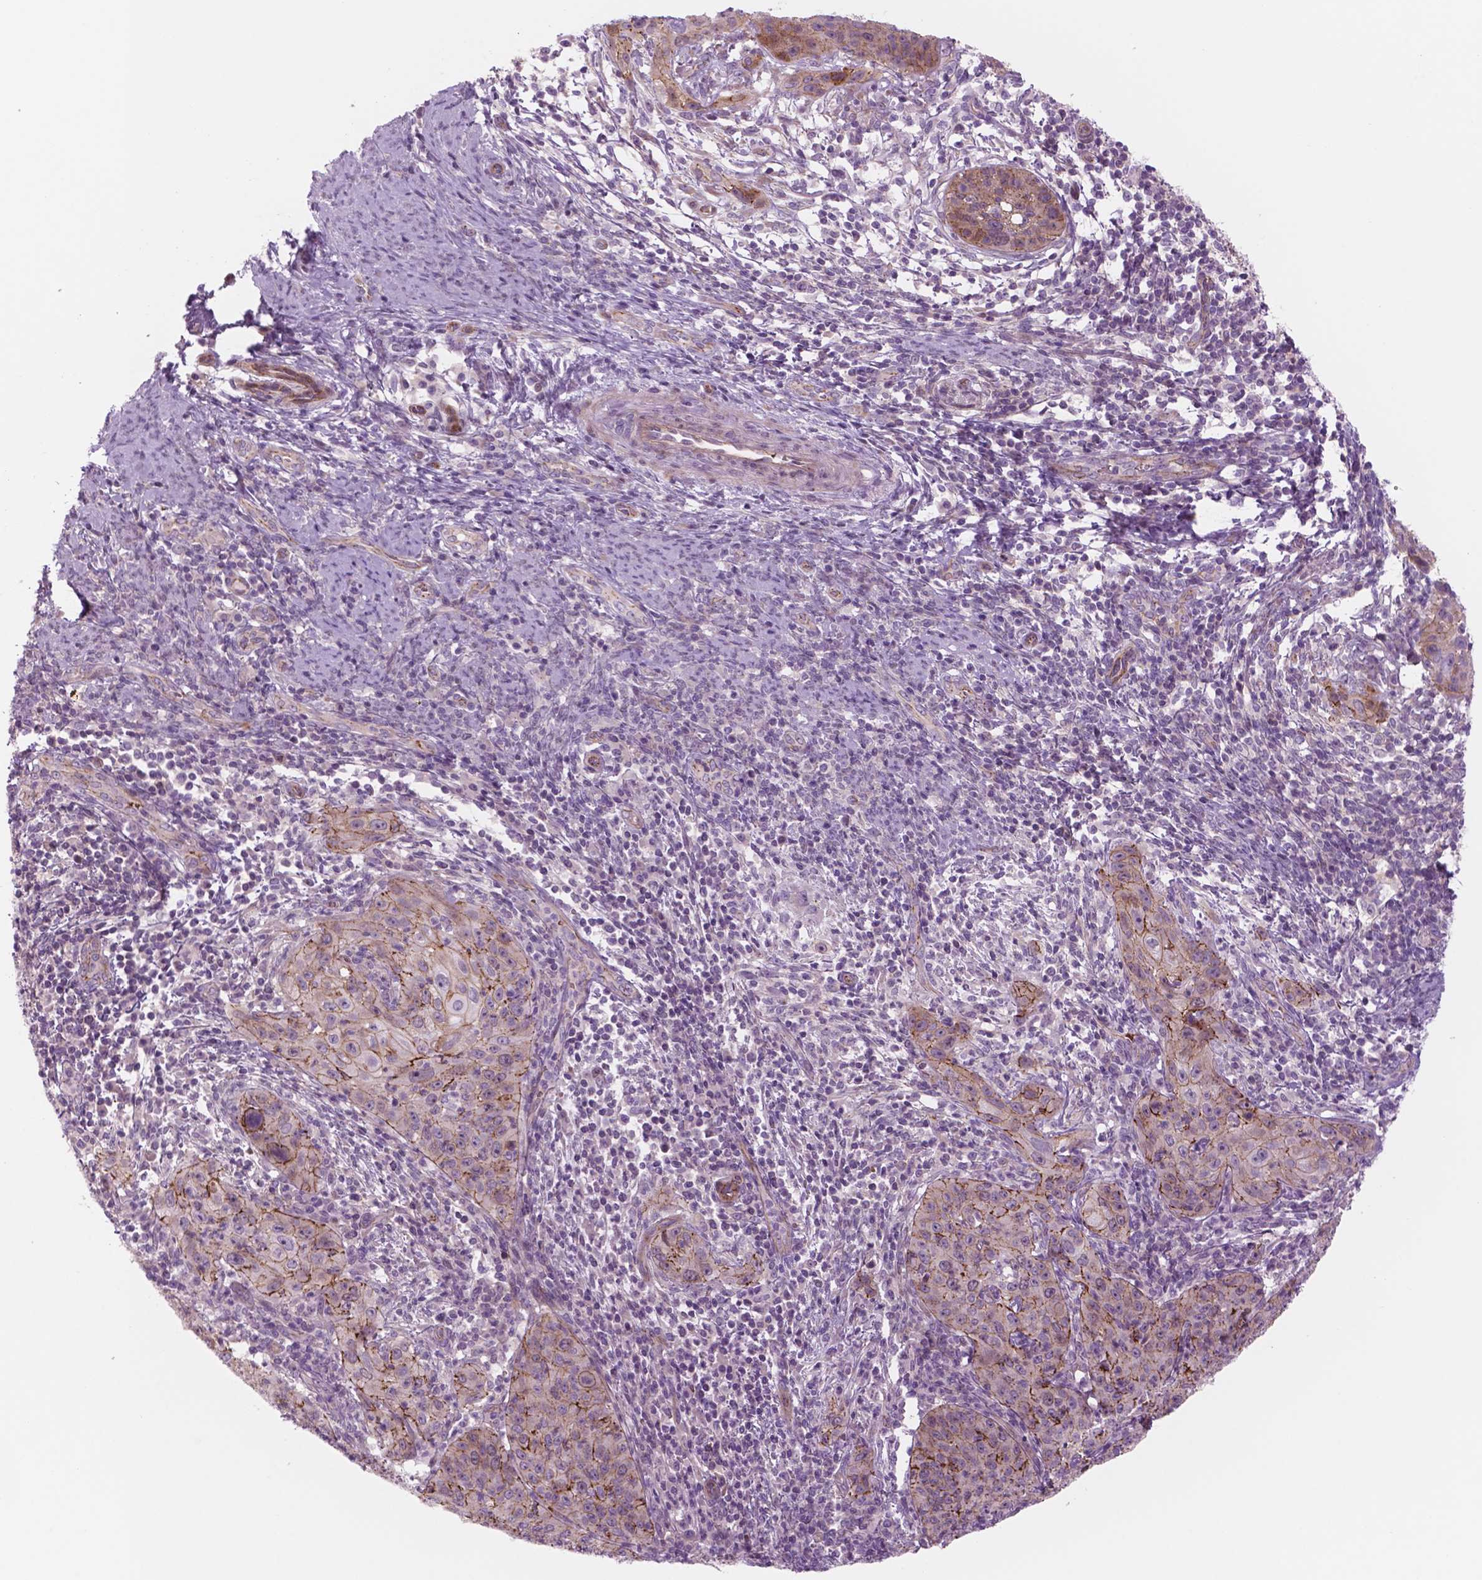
{"staining": {"intensity": "moderate", "quantity": "25%-75%", "location": "cytoplasmic/membranous"}, "tissue": "cervical cancer", "cell_type": "Tumor cells", "image_type": "cancer", "snomed": [{"axis": "morphology", "description": "Squamous cell carcinoma, NOS"}, {"axis": "topography", "description": "Cervix"}], "caption": "Immunohistochemical staining of human cervical cancer exhibits moderate cytoplasmic/membranous protein positivity in about 25%-75% of tumor cells.", "gene": "RND3", "patient": {"sex": "female", "age": 30}}